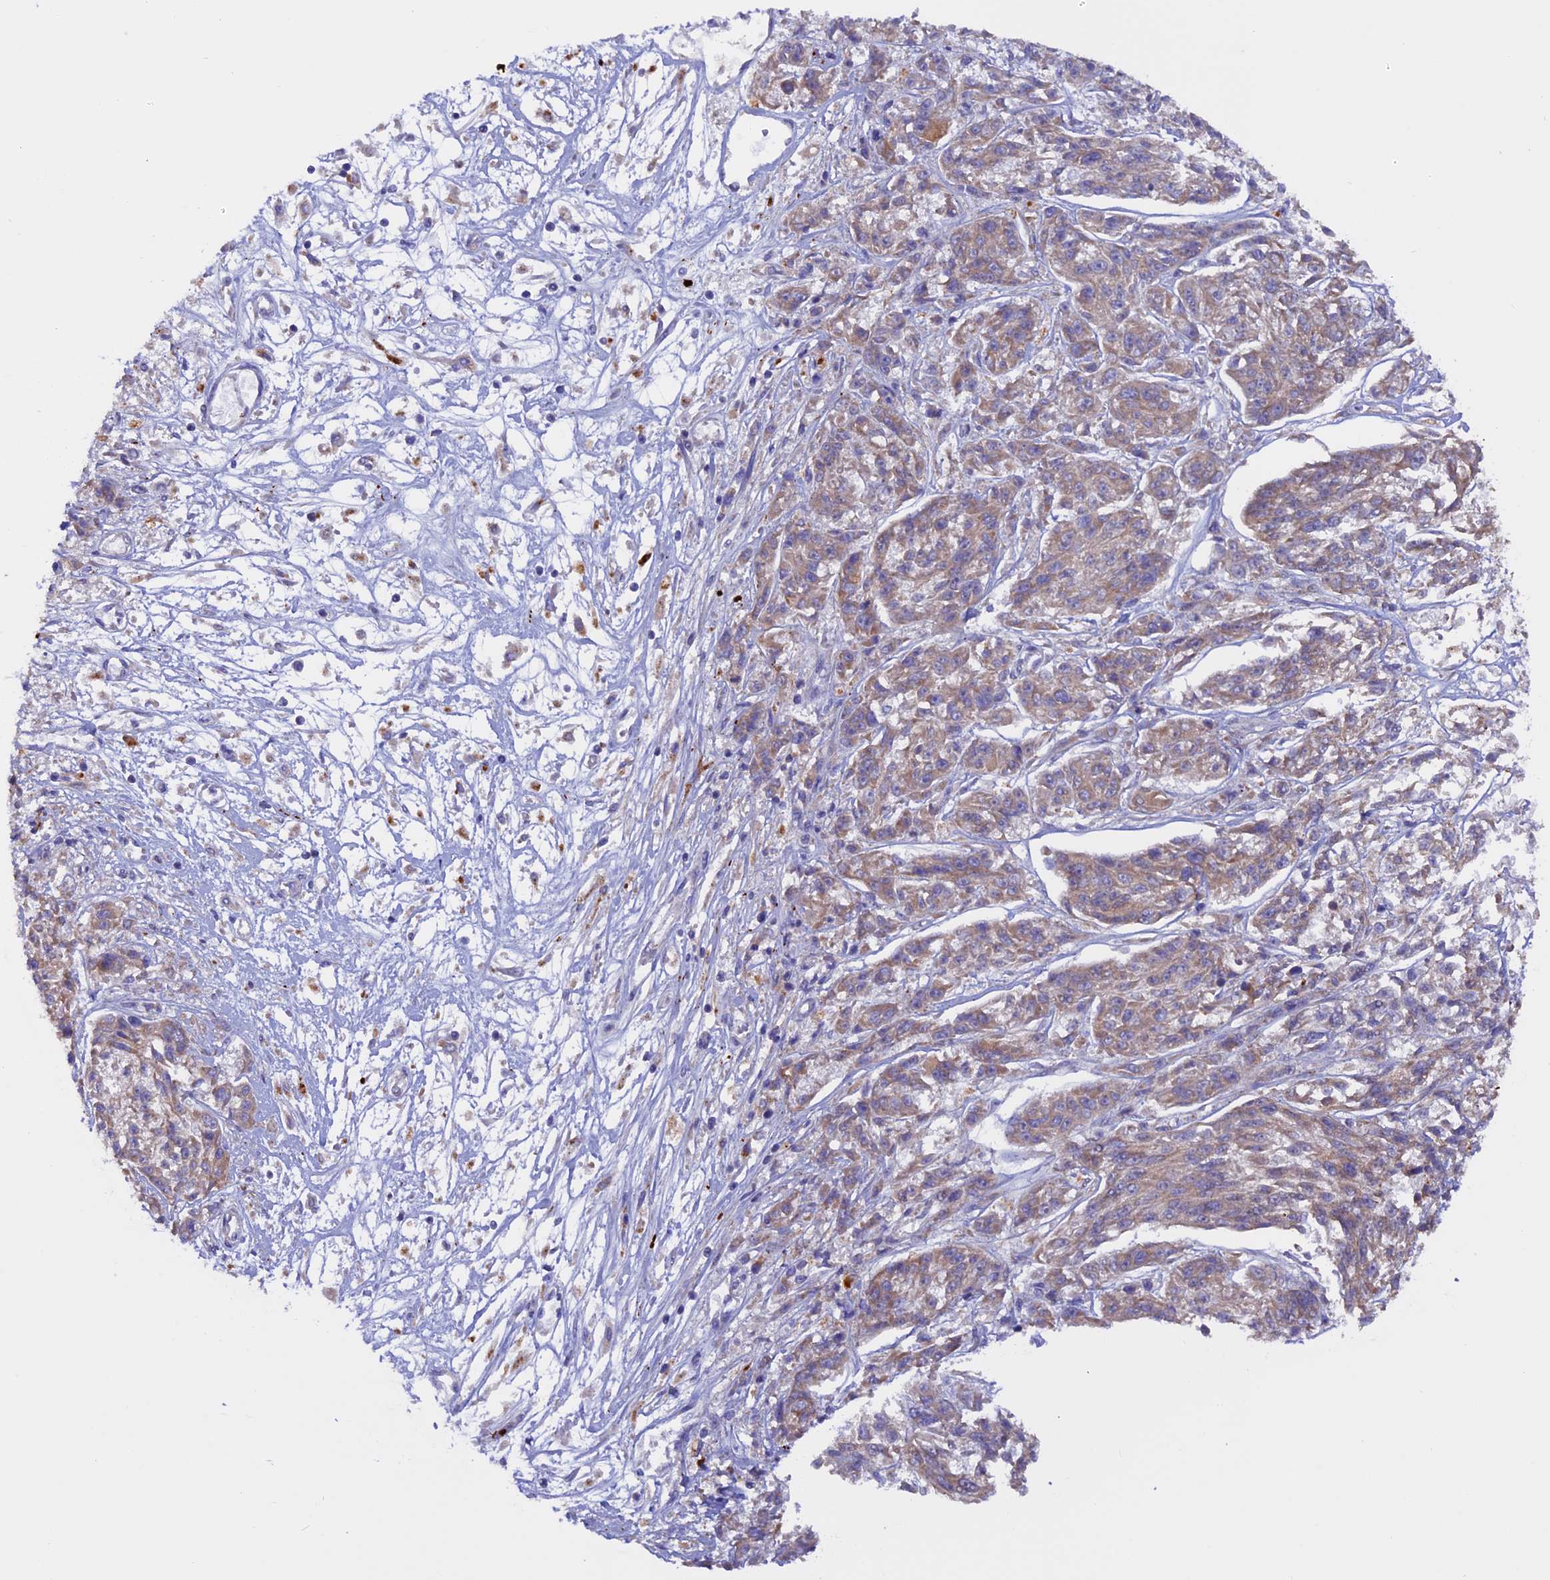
{"staining": {"intensity": "weak", "quantity": ">75%", "location": "cytoplasmic/membranous"}, "tissue": "melanoma", "cell_type": "Tumor cells", "image_type": "cancer", "snomed": [{"axis": "morphology", "description": "Malignant melanoma, NOS"}, {"axis": "topography", "description": "Skin"}], "caption": "This is an image of immunohistochemistry staining of melanoma, which shows weak positivity in the cytoplasmic/membranous of tumor cells.", "gene": "PTPN9", "patient": {"sex": "male", "age": 53}}